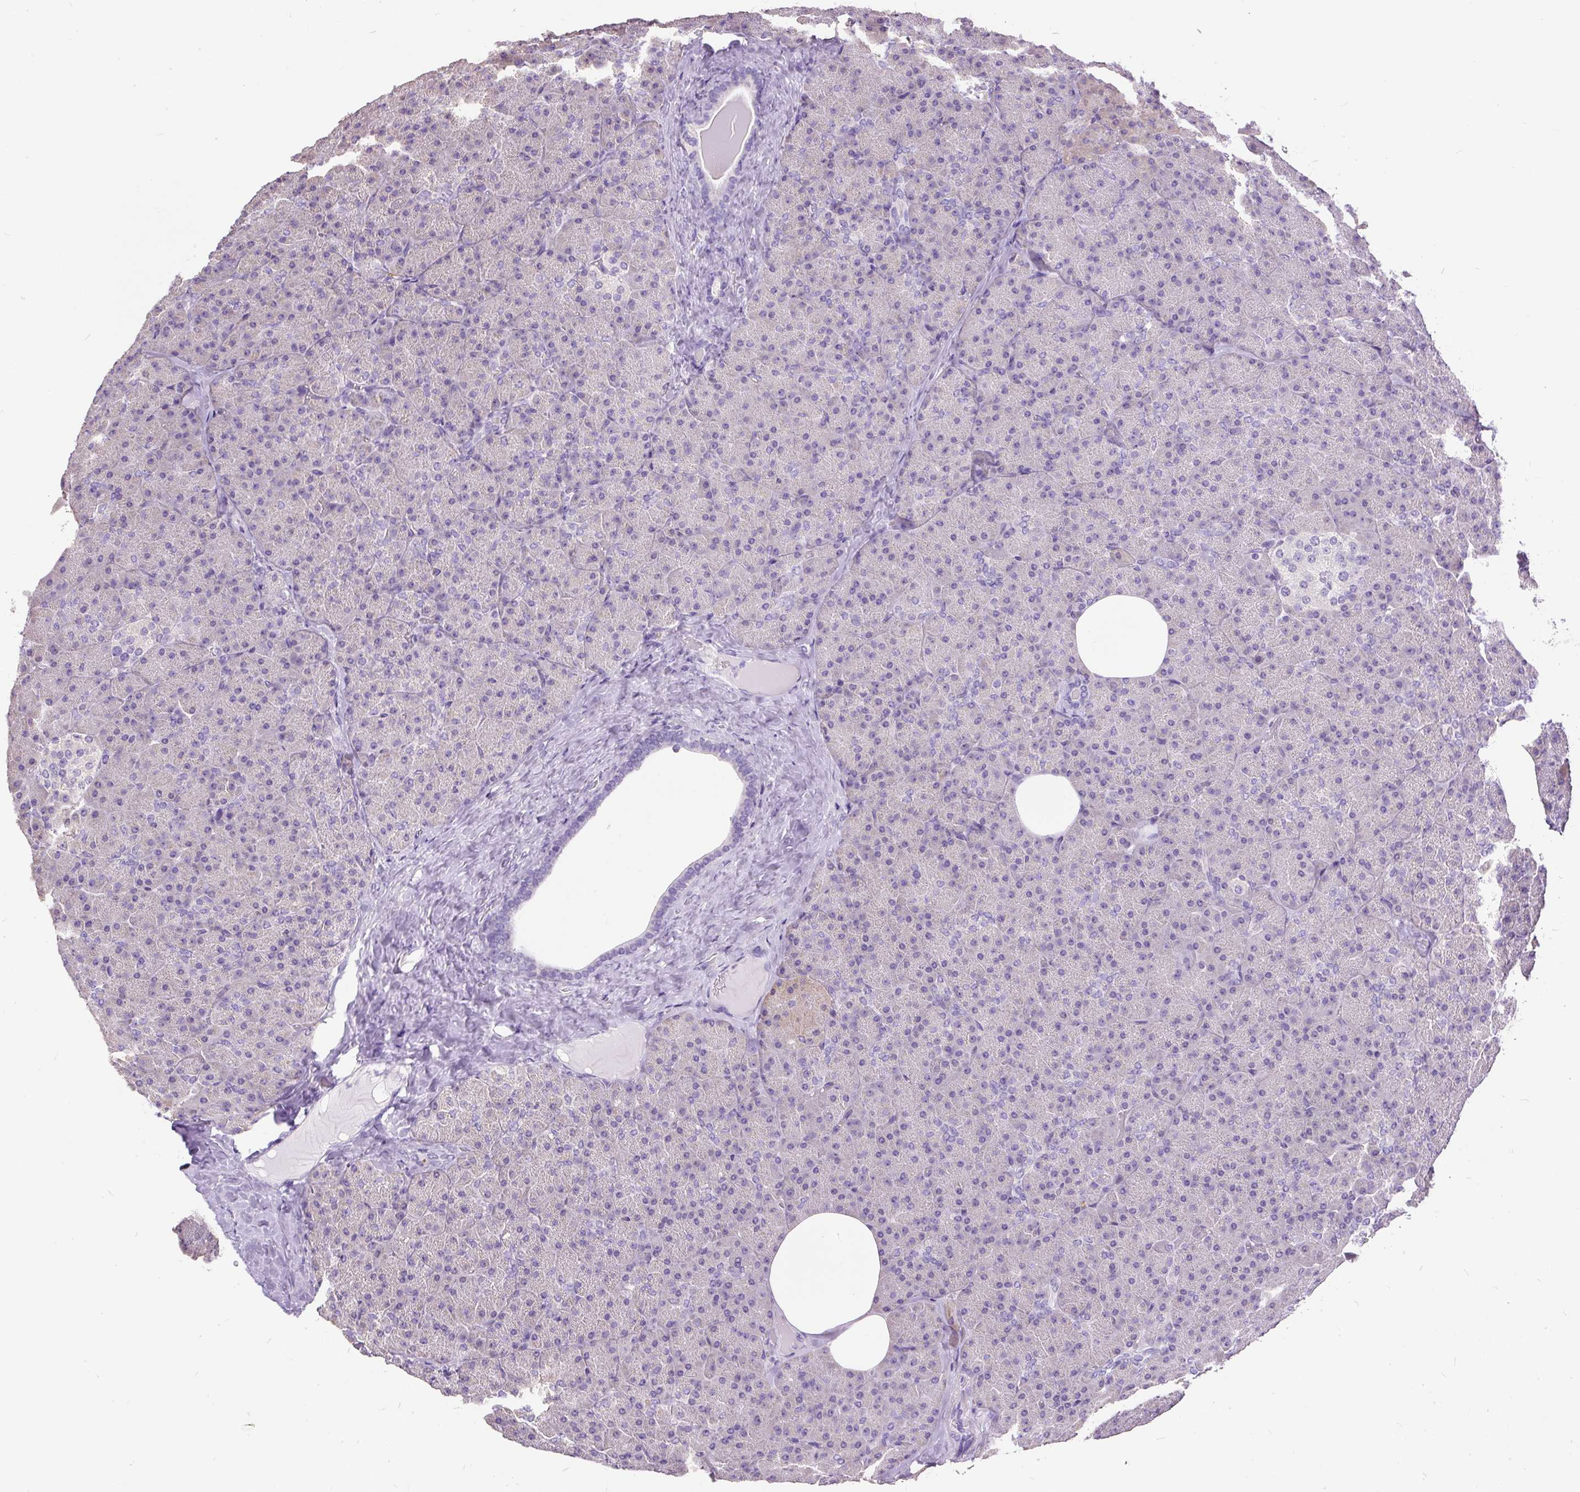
{"staining": {"intensity": "negative", "quantity": "none", "location": "none"}, "tissue": "pancreas", "cell_type": "Exocrine glandular cells", "image_type": "normal", "snomed": [{"axis": "morphology", "description": "Normal tissue, NOS"}, {"axis": "morphology", "description": "Carcinoid, malignant, NOS"}, {"axis": "topography", "description": "Pancreas"}], "caption": "This photomicrograph is of benign pancreas stained with immunohistochemistry (IHC) to label a protein in brown with the nuclei are counter-stained blue. There is no expression in exocrine glandular cells.", "gene": "GBX1", "patient": {"sex": "female", "age": 35}}